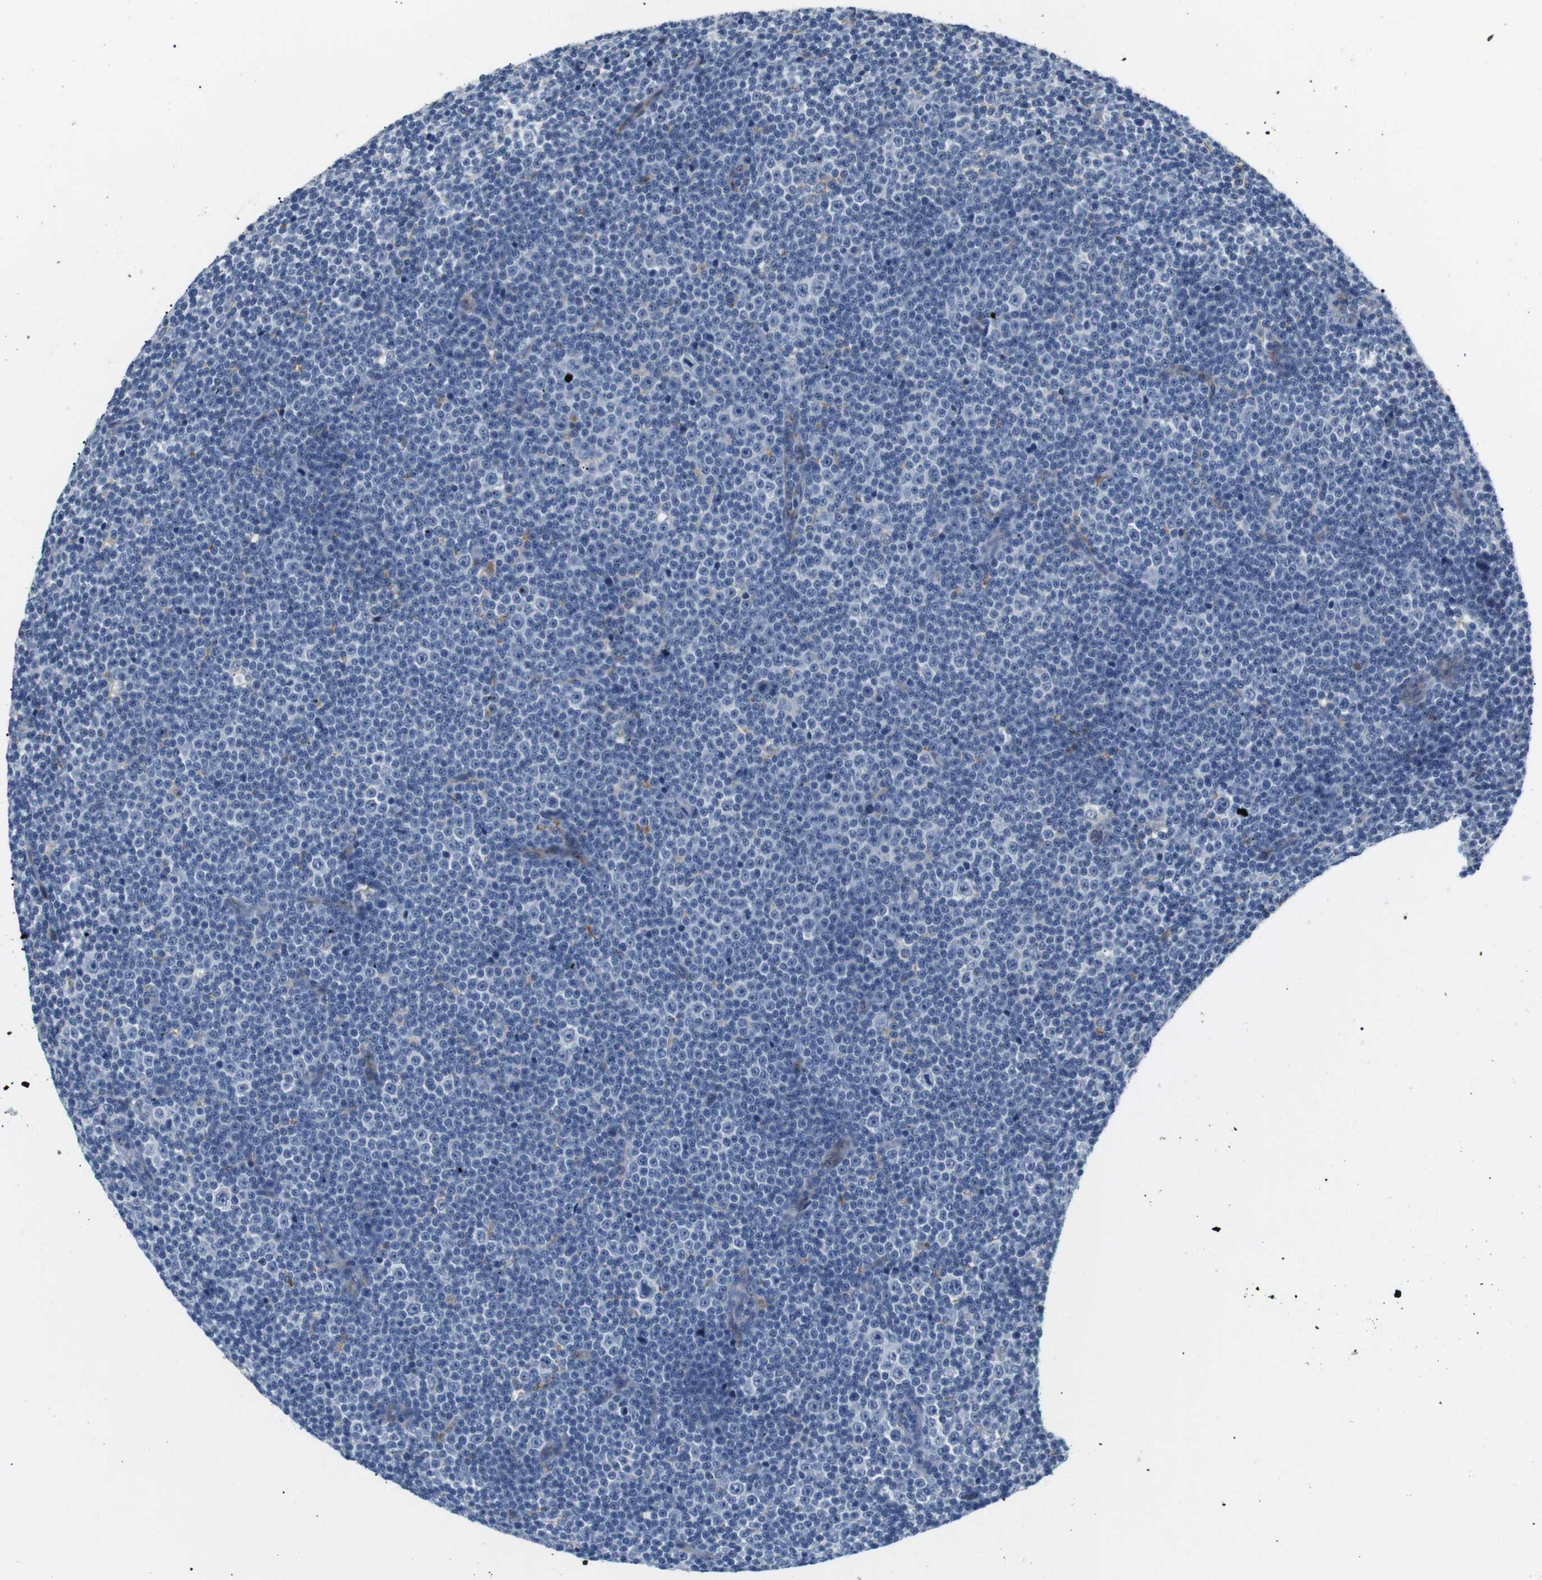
{"staining": {"intensity": "negative", "quantity": "none", "location": "none"}, "tissue": "lymphoma", "cell_type": "Tumor cells", "image_type": "cancer", "snomed": [{"axis": "morphology", "description": "Malignant lymphoma, non-Hodgkin's type, Low grade"}, {"axis": "topography", "description": "Lymph node"}], "caption": "This micrograph is of lymphoma stained with IHC to label a protein in brown with the nuclei are counter-stained blue. There is no positivity in tumor cells.", "gene": "FCGRT", "patient": {"sex": "female", "age": 67}}